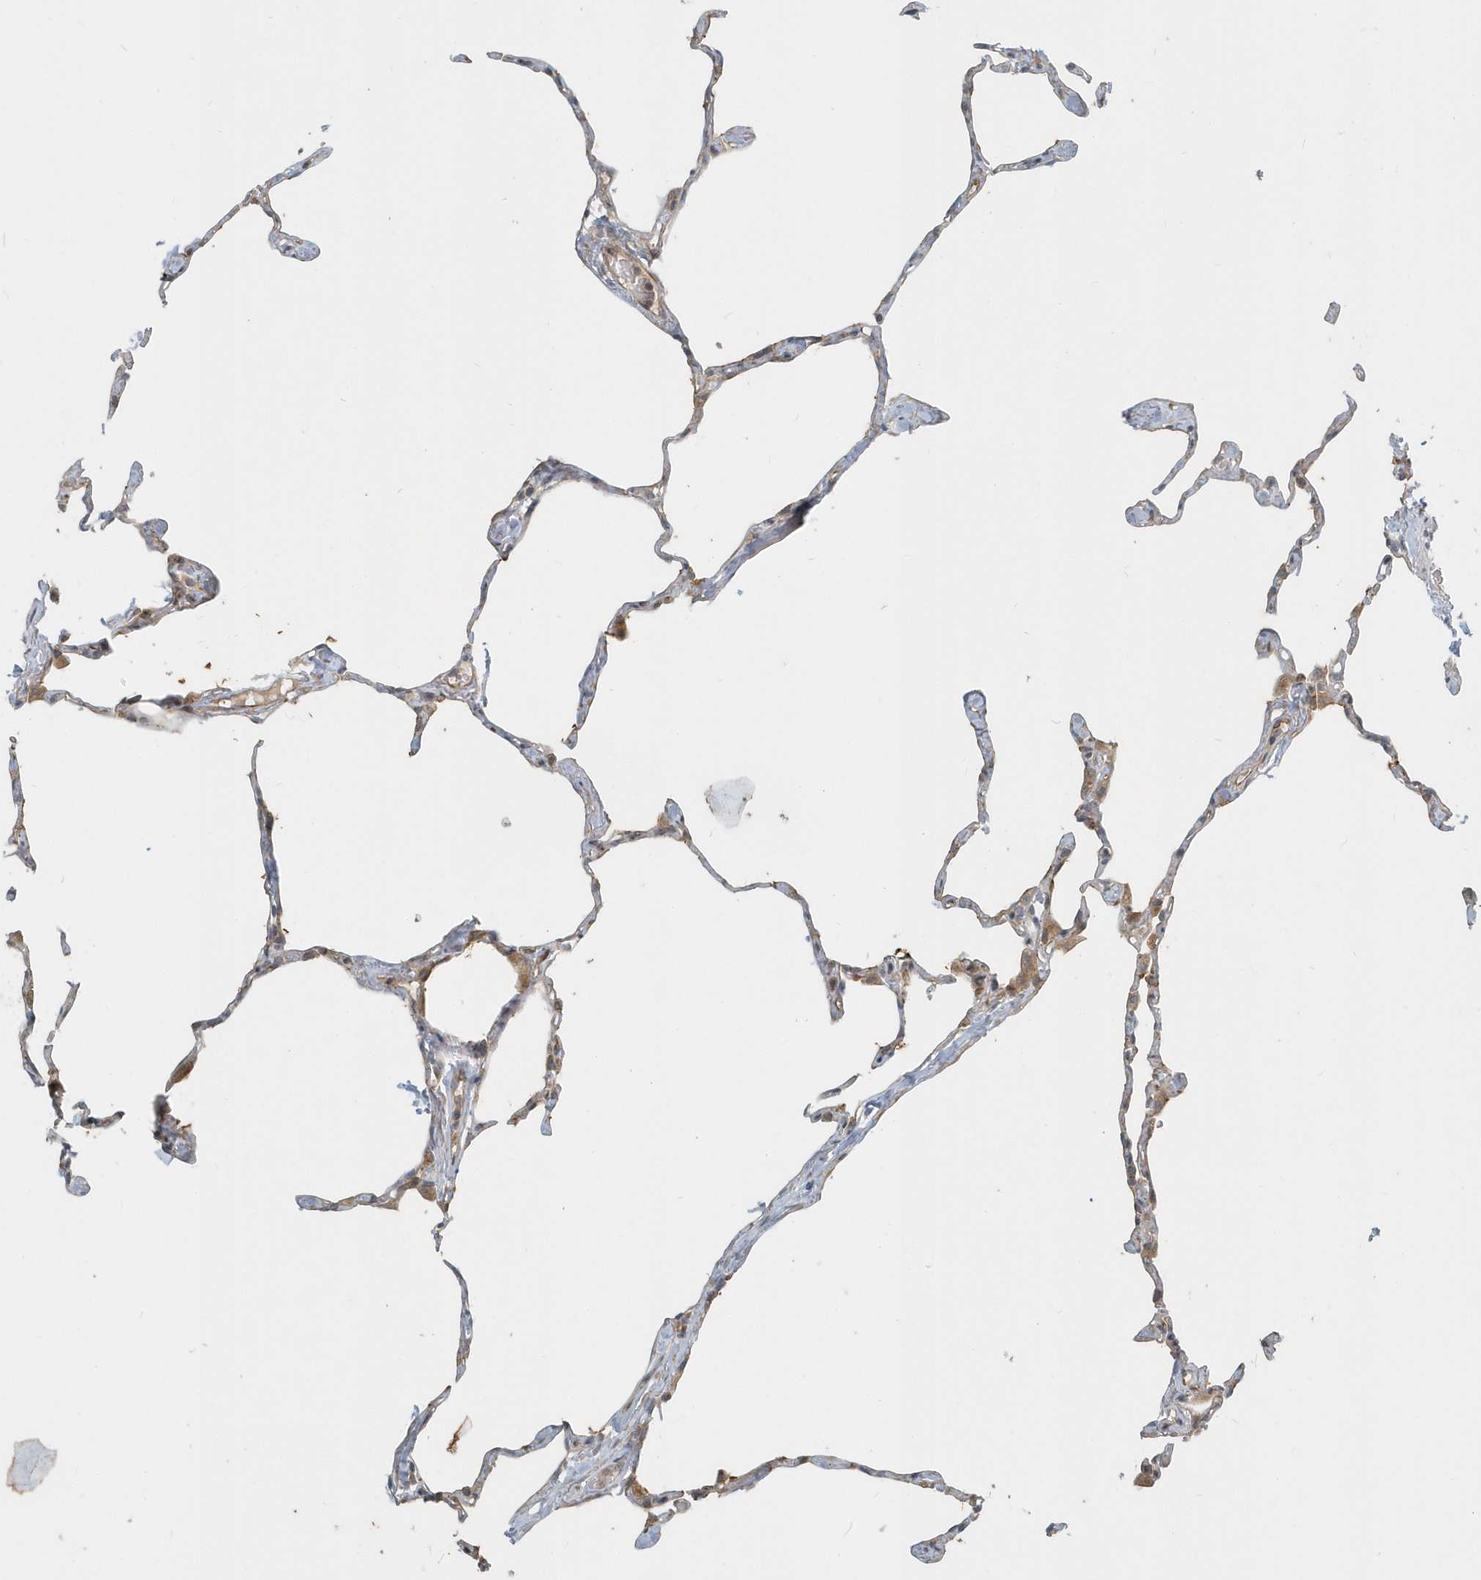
{"staining": {"intensity": "weak", "quantity": "<25%", "location": "cytoplasmic/membranous"}, "tissue": "lung", "cell_type": "Alveolar cells", "image_type": "normal", "snomed": [{"axis": "morphology", "description": "Normal tissue, NOS"}, {"axis": "topography", "description": "Lung"}], "caption": "This is a photomicrograph of IHC staining of benign lung, which shows no expression in alveolar cells.", "gene": "NAPB", "patient": {"sex": "male", "age": 65}}